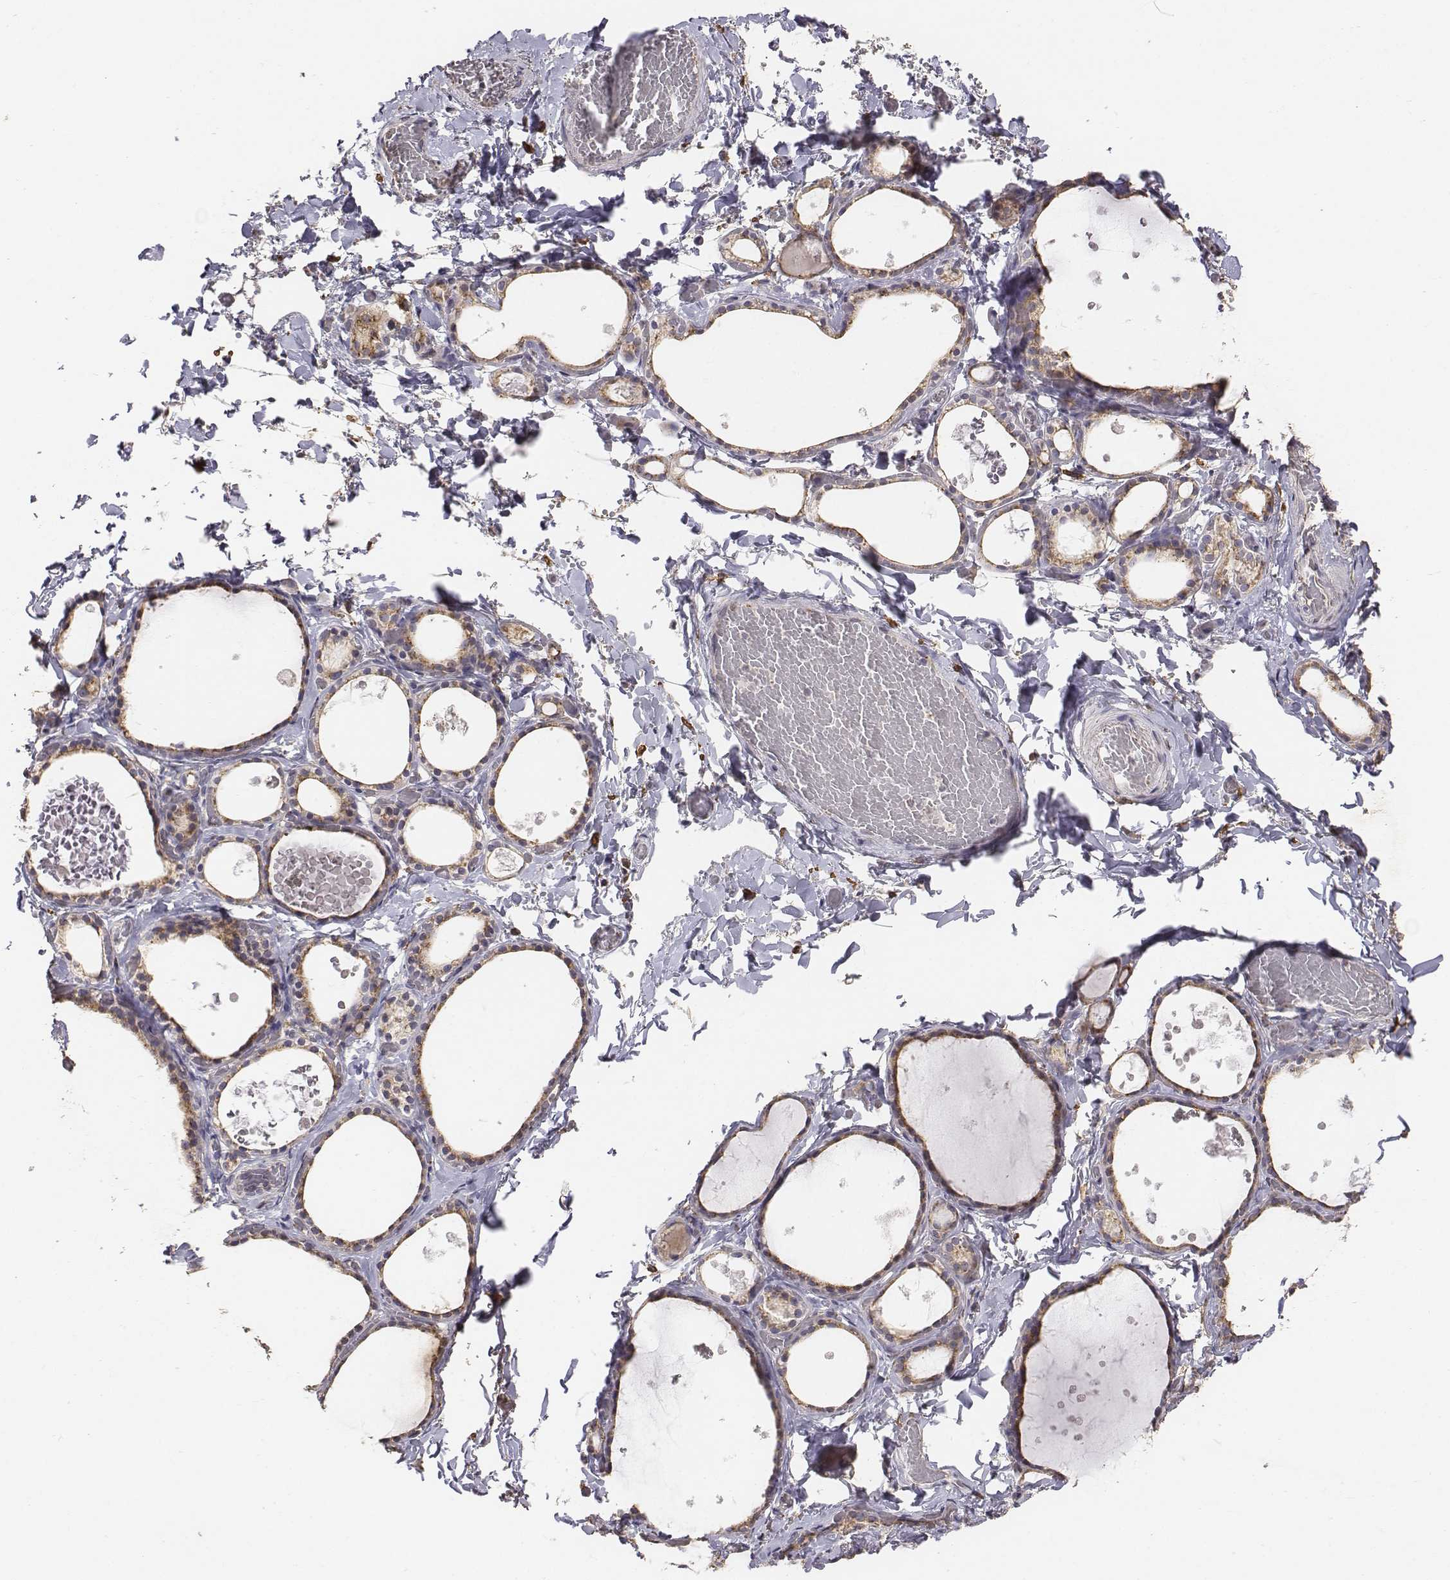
{"staining": {"intensity": "moderate", "quantity": ">75%", "location": "cytoplasmic/membranous"}, "tissue": "thyroid gland", "cell_type": "Glandular cells", "image_type": "normal", "snomed": [{"axis": "morphology", "description": "Normal tissue, NOS"}, {"axis": "topography", "description": "Thyroid gland"}], "caption": "A medium amount of moderate cytoplasmic/membranous expression is identified in approximately >75% of glandular cells in normal thyroid gland. (Brightfield microscopy of DAB IHC at high magnification).", "gene": "AP1B1", "patient": {"sex": "female", "age": 56}}